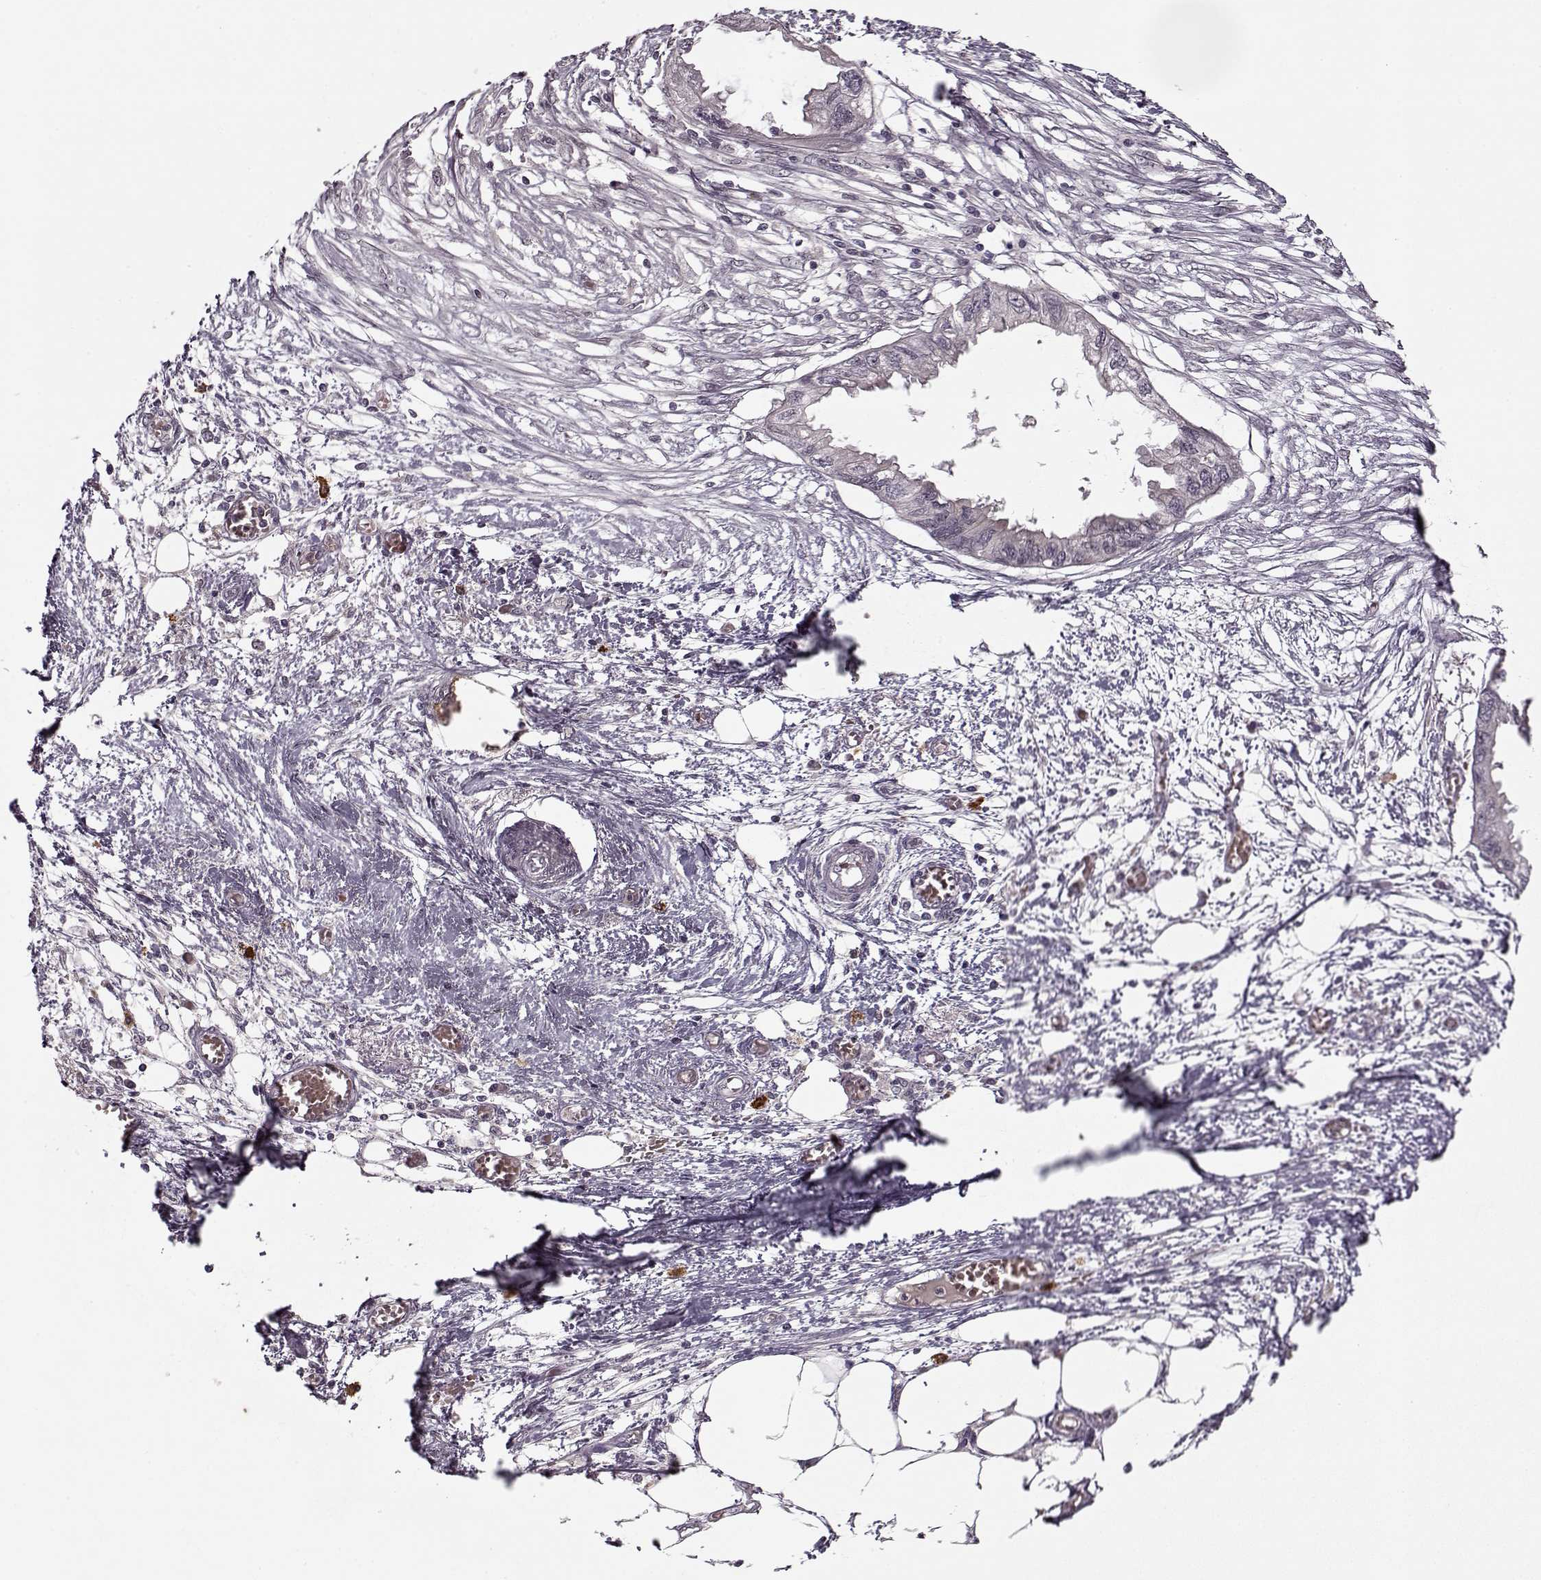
{"staining": {"intensity": "negative", "quantity": "none", "location": "none"}, "tissue": "endometrial cancer", "cell_type": "Tumor cells", "image_type": "cancer", "snomed": [{"axis": "morphology", "description": "Adenocarcinoma, NOS"}, {"axis": "morphology", "description": "Adenocarcinoma, metastatic, NOS"}, {"axis": "topography", "description": "Adipose tissue"}, {"axis": "topography", "description": "Endometrium"}], "caption": "An immunohistochemistry photomicrograph of endometrial cancer is shown. There is no staining in tumor cells of endometrial cancer.", "gene": "DENND4B", "patient": {"sex": "female", "age": 67}}